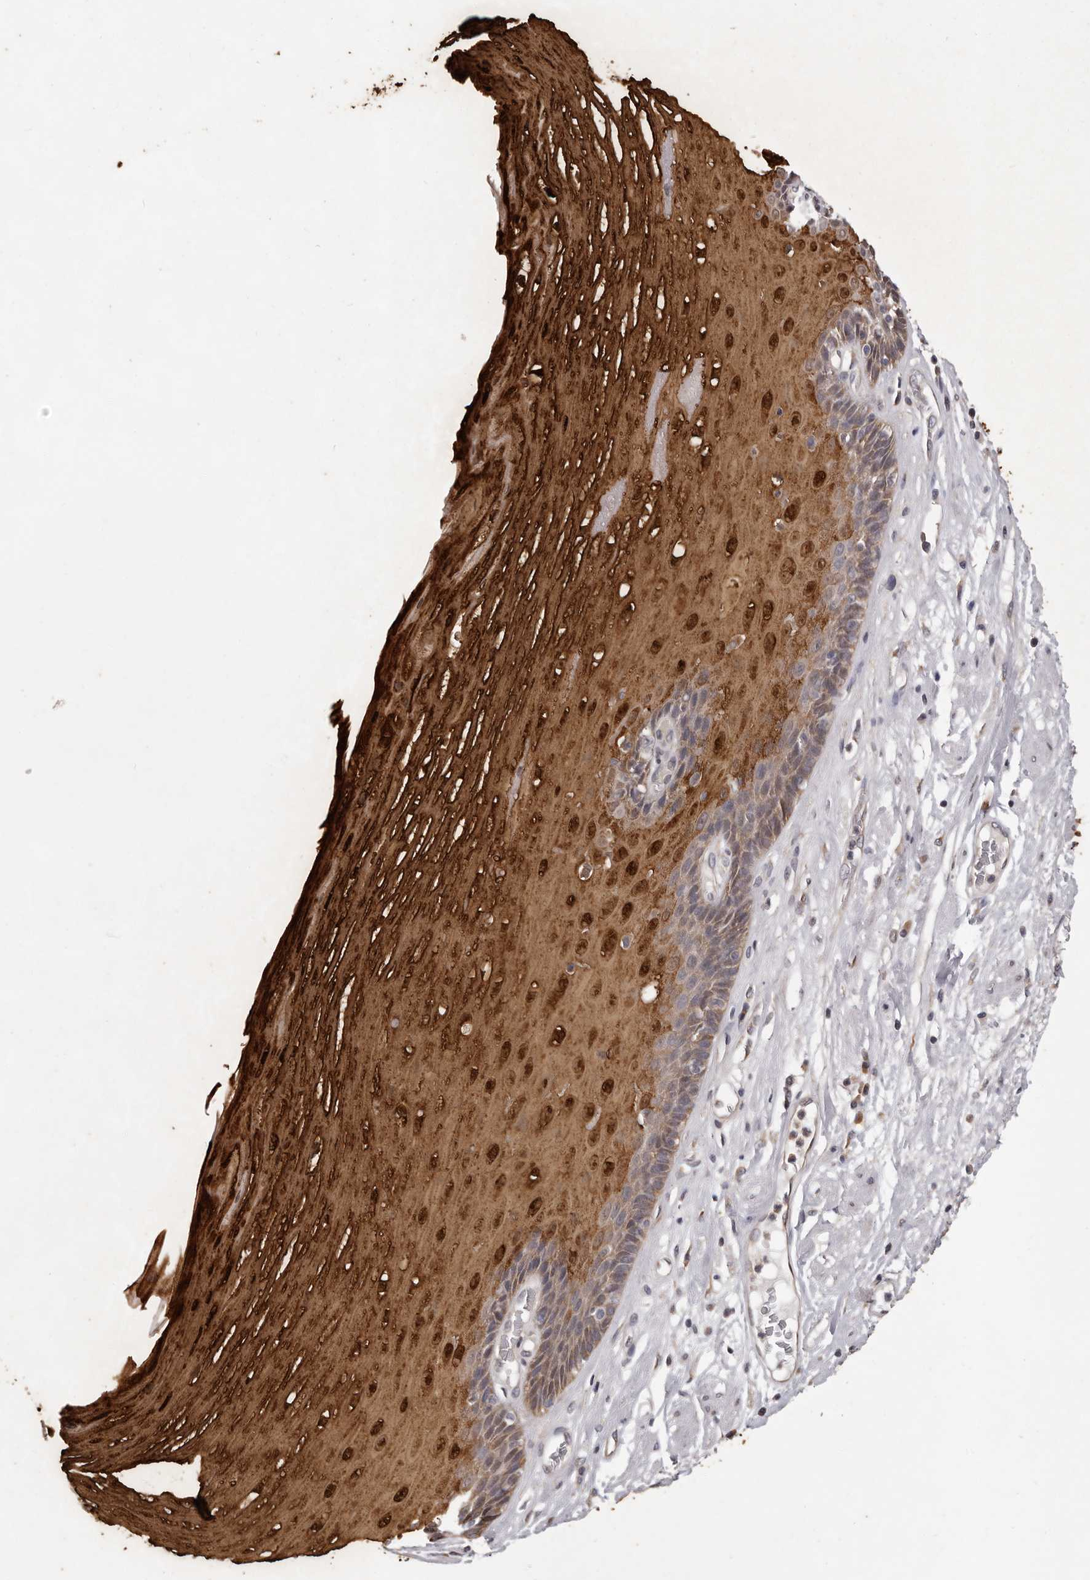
{"staining": {"intensity": "strong", "quantity": ">75%", "location": "cytoplasmic/membranous,nuclear"}, "tissue": "esophagus", "cell_type": "Squamous epithelial cells", "image_type": "normal", "snomed": [{"axis": "morphology", "description": "Normal tissue, NOS"}, {"axis": "topography", "description": "Esophagus"}], "caption": "Squamous epithelial cells demonstrate high levels of strong cytoplasmic/membranous,nuclear positivity in approximately >75% of cells in normal esophagus.", "gene": "MED8", "patient": {"sex": "male", "age": 62}}